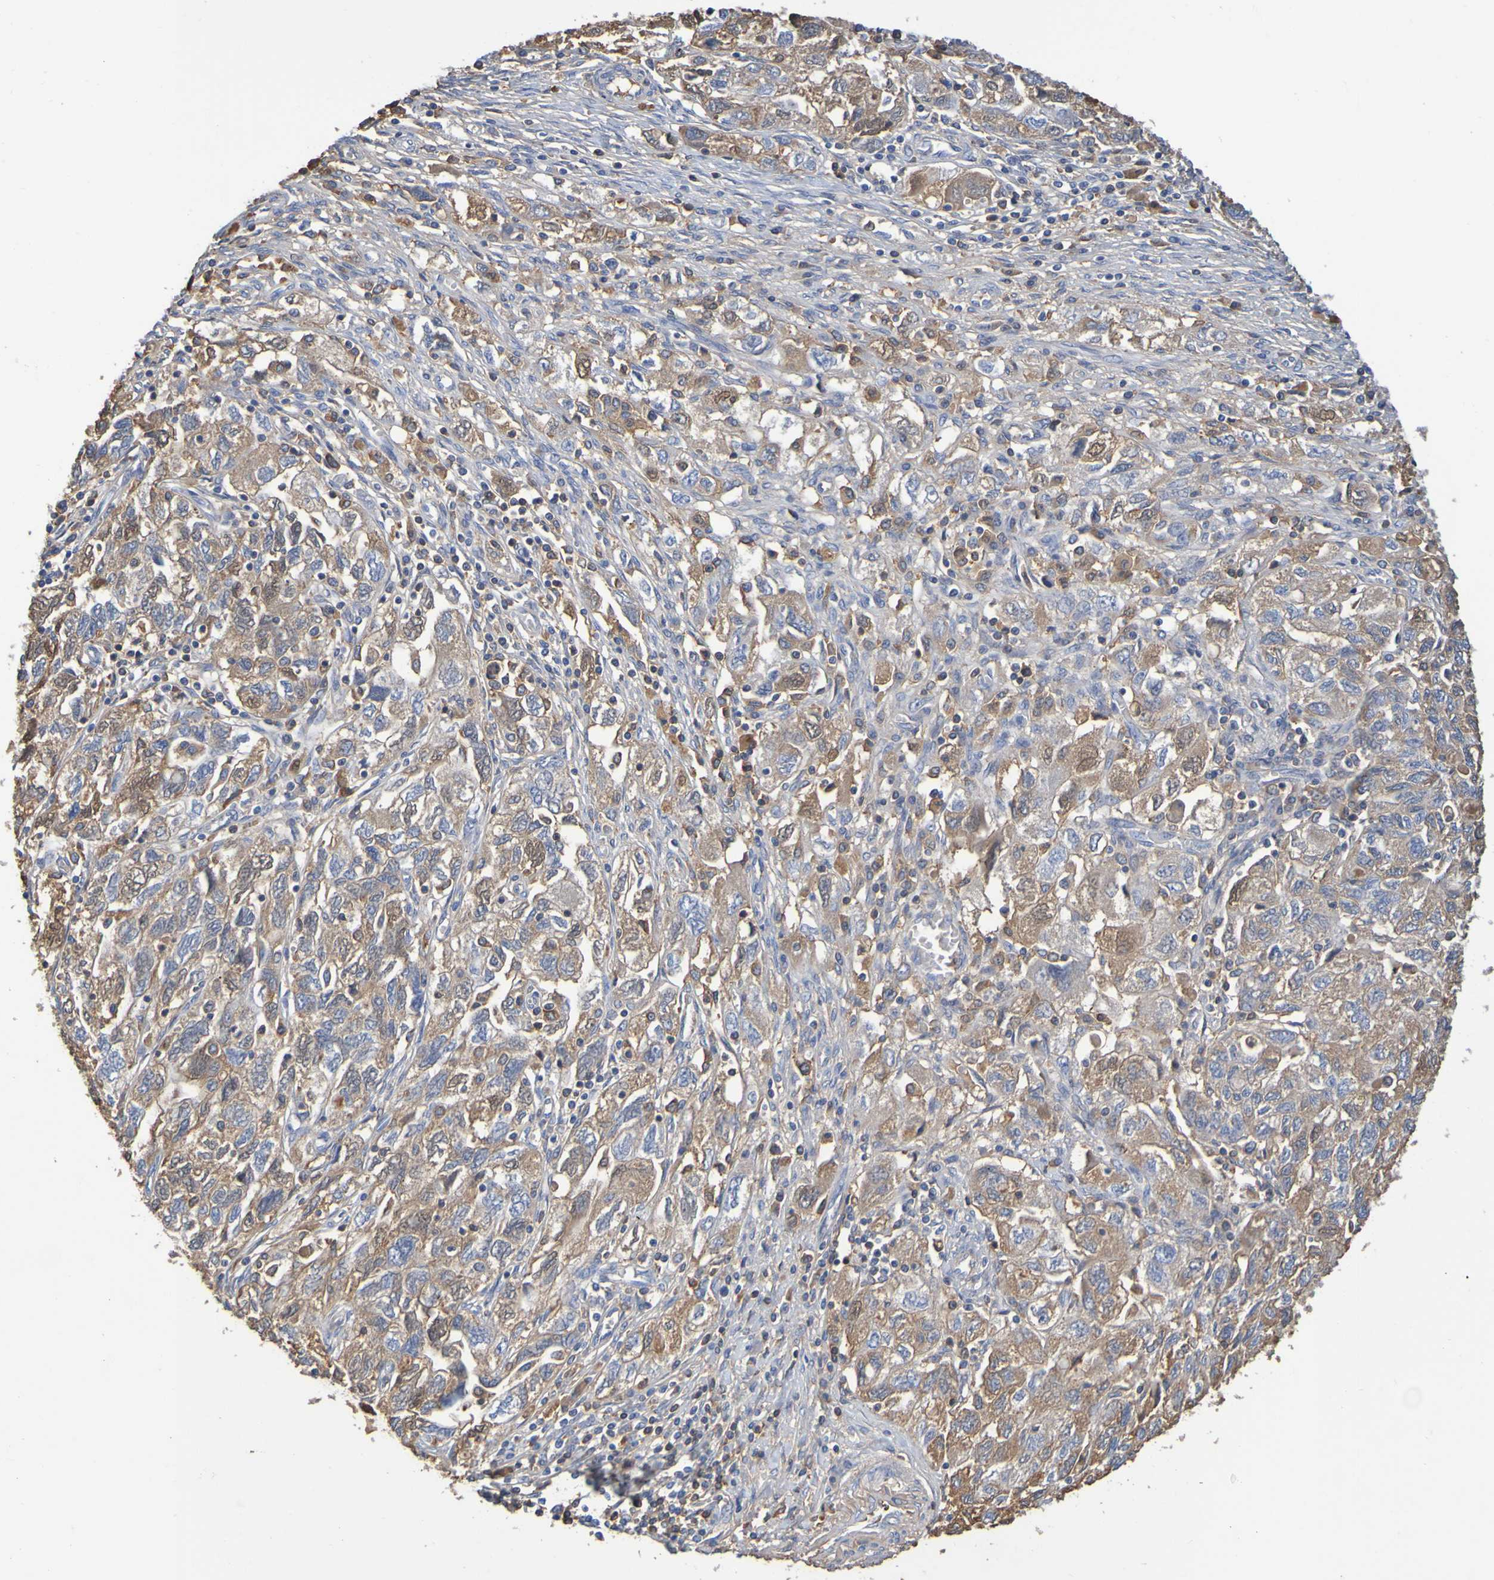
{"staining": {"intensity": "moderate", "quantity": ">75%", "location": "cytoplasmic/membranous"}, "tissue": "ovarian cancer", "cell_type": "Tumor cells", "image_type": "cancer", "snomed": [{"axis": "morphology", "description": "Carcinoma, NOS"}, {"axis": "morphology", "description": "Cystadenocarcinoma, serous, NOS"}, {"axis": "topography", "description": "Ovary"}], "caption": "Protein staining of ovarian serous cystadenocarcinoma tissue reveals moderate cytoplasmic/membranous expression in approximately >75% of tumor cells. (IHC, brightfield microscopy, high magnification).", "gene": "GAB3", "patient": {"sex": "female", "age": 69}}